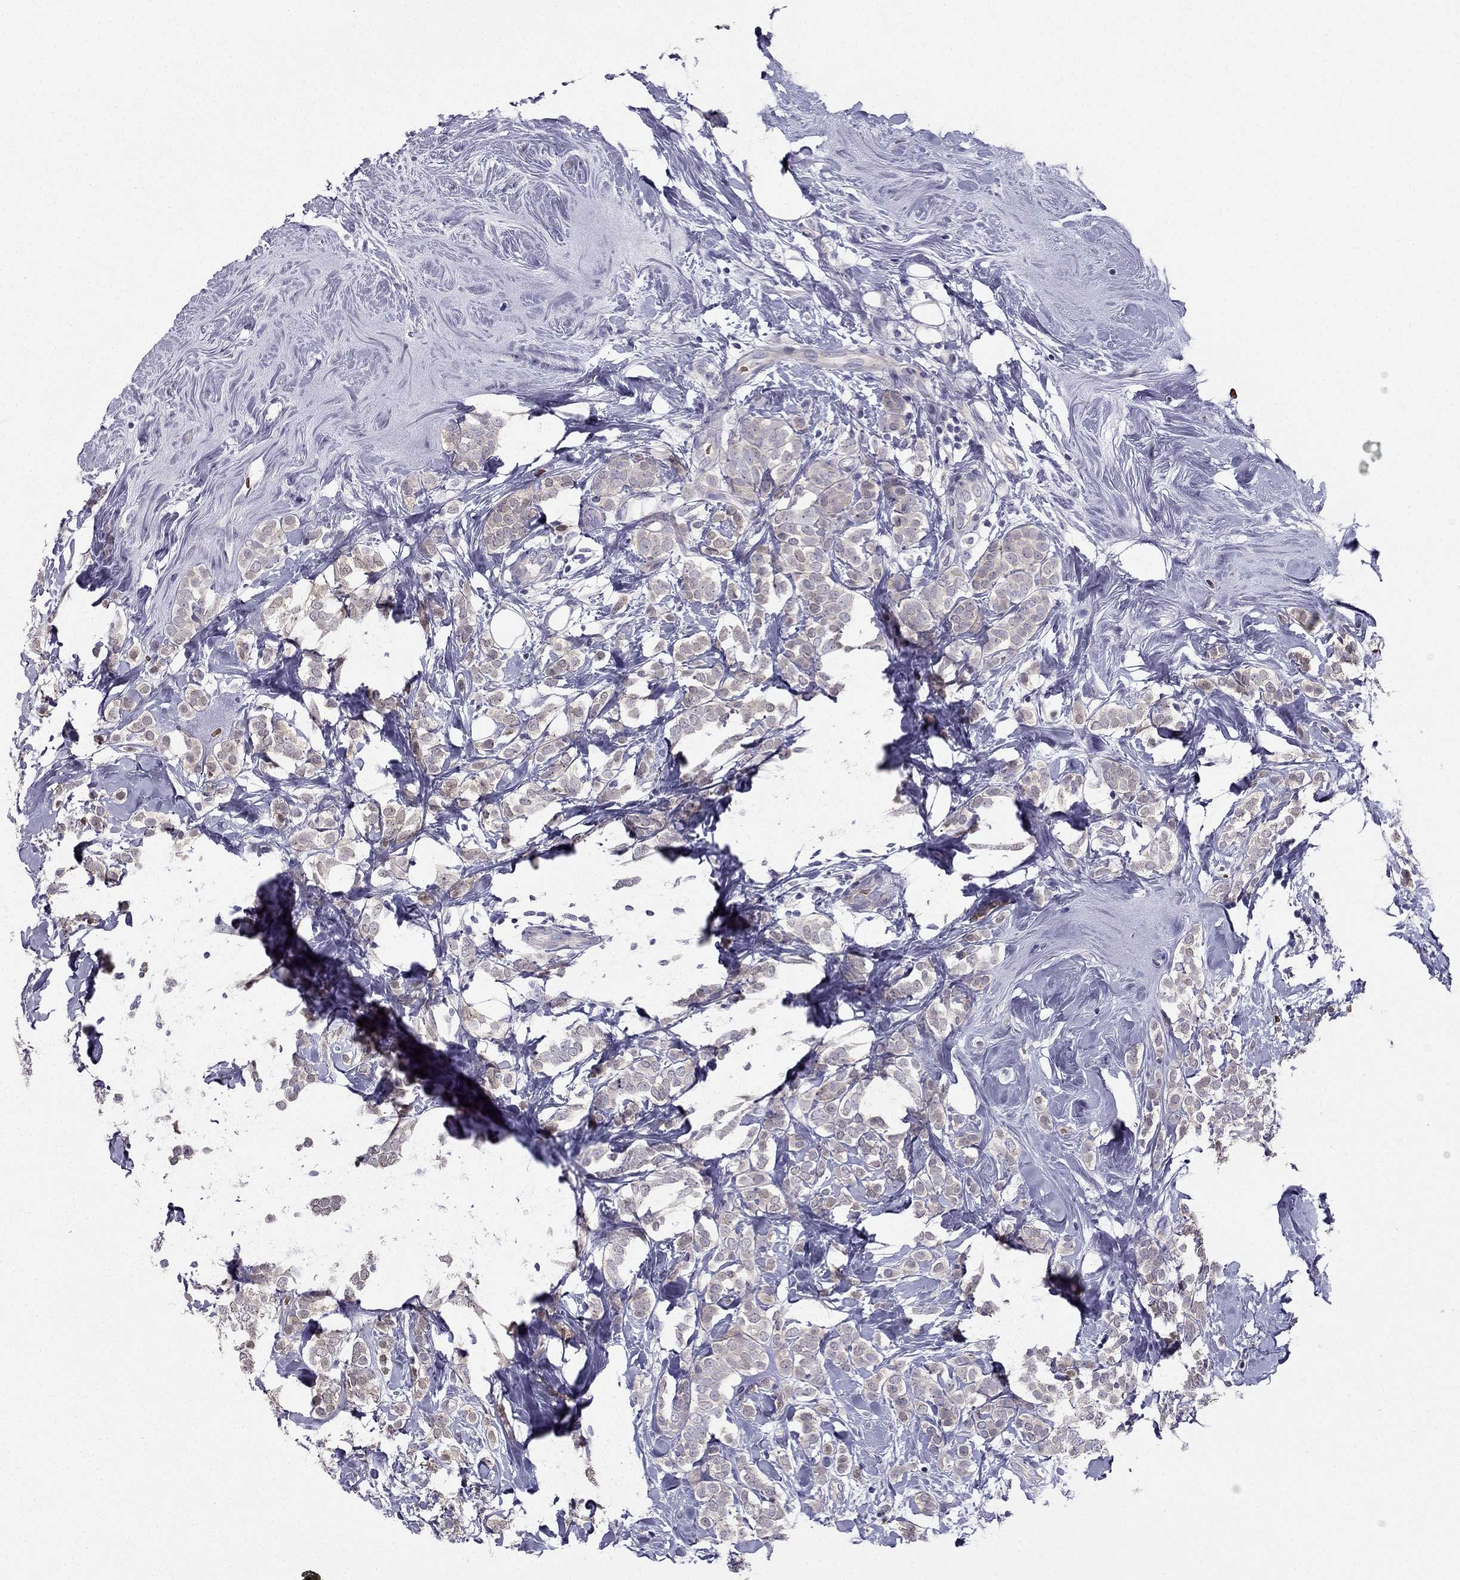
{"staining": {"intensity": "negative", "quantity": "none", "location": "none"}, "tissue": "breast cancer", "cell_type": "Tumor cells", "image_type": "cancer", "snomed": [{"axis": "morphology", "description": "Lobular carcinoma"}, {"axis": "topography", "description": "Breast"}], "caption": "Immunohistochemistry of human lobular carcinoma (breast) demonstrates no expression in tumor cells.", "gene": "RSPH14", "patient": {"sex": "female", "age": 49}}